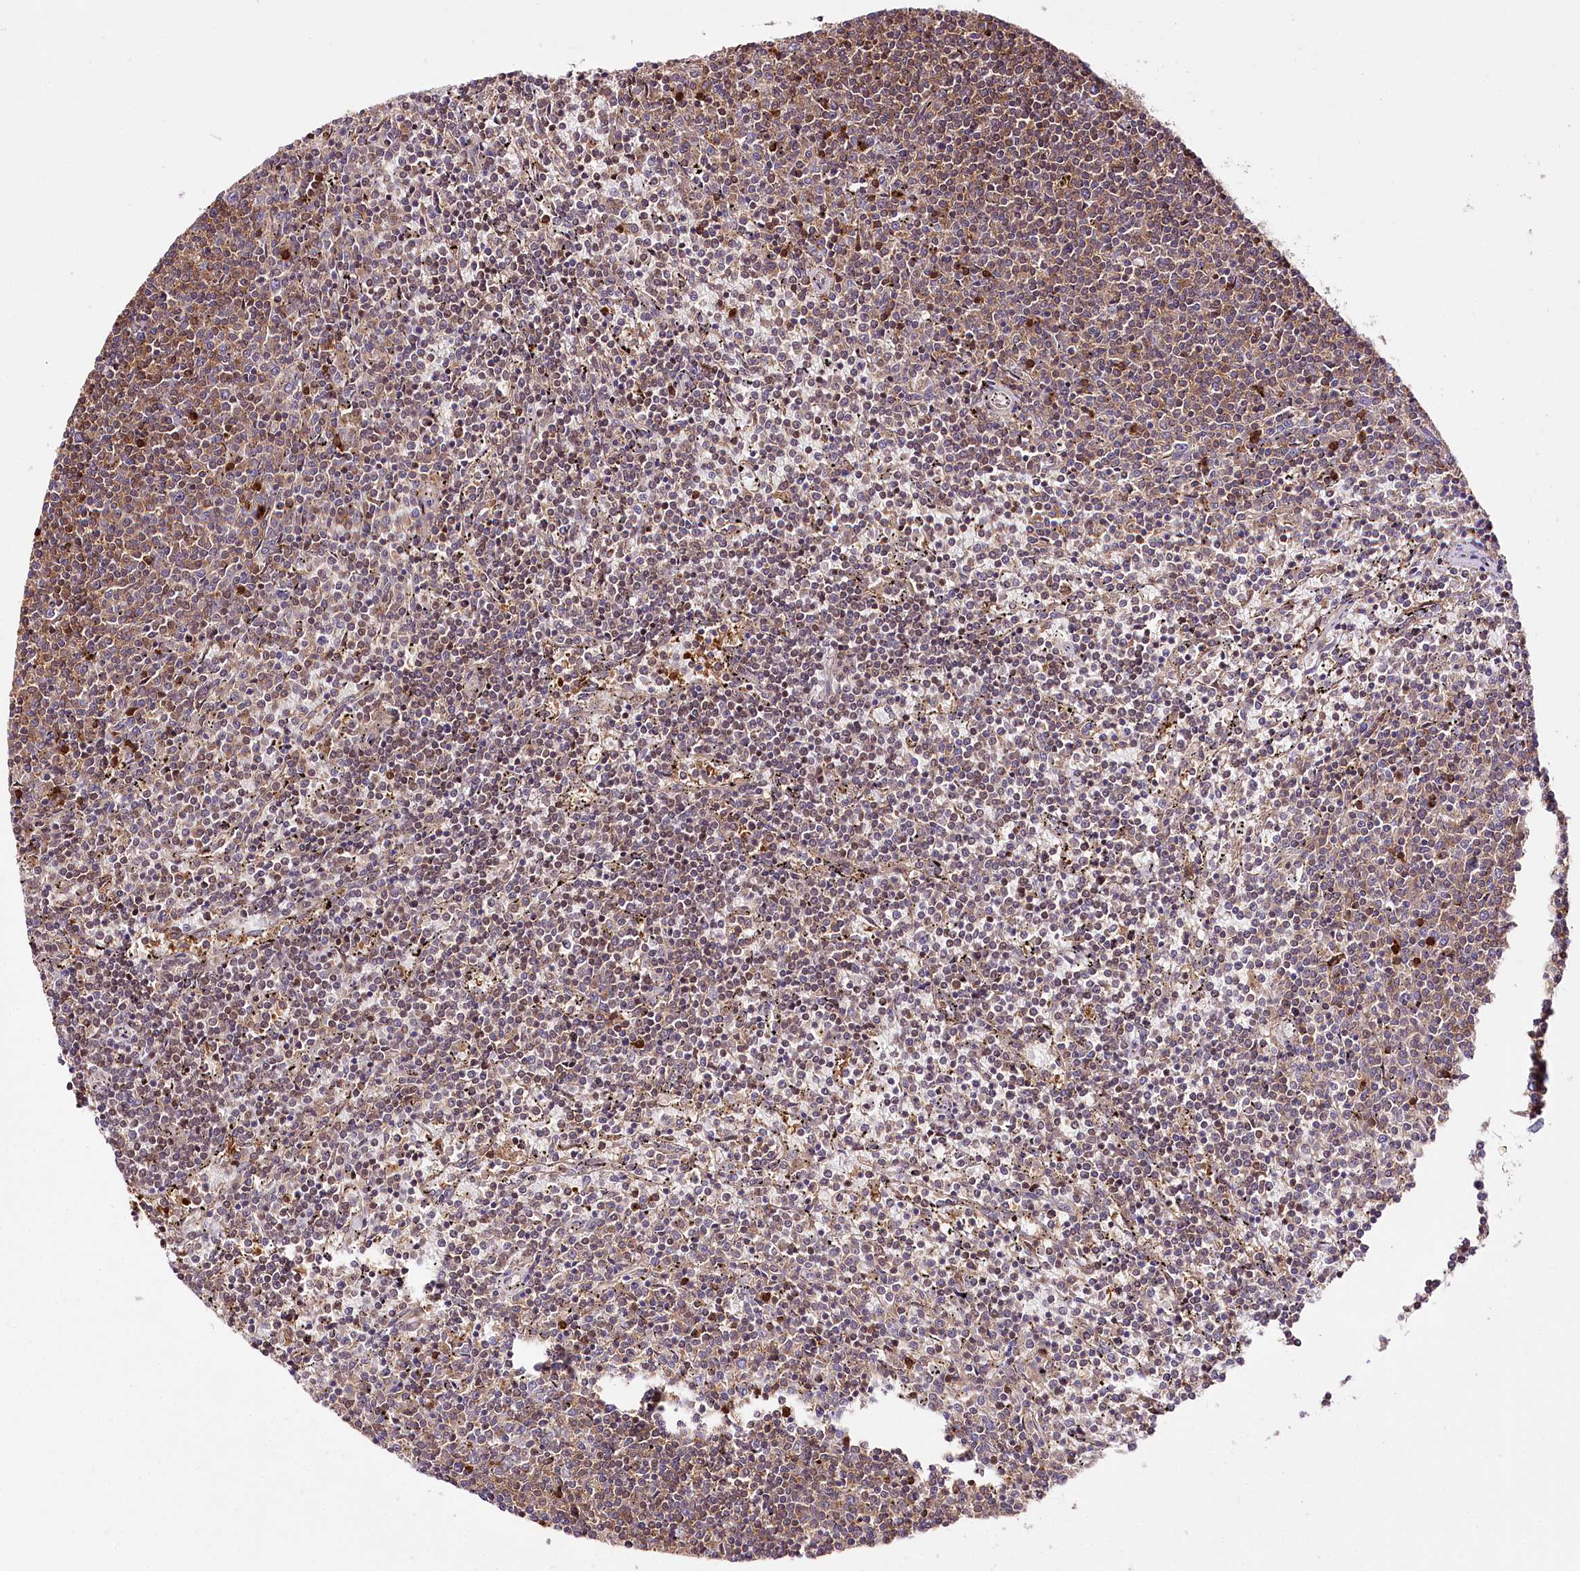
{"staining": {"intensity": "weak", "quantity": "25%-75%", "location": "cytoplasmic/membranous"}, "tissue": "lymphoma", "cell_type": "Tumor cells", "image_type": "cancer", "snomed": [{"axis": "morphology", "description": "Malignant lymphoma, non-Hodgkin's type, Low grade"}, {"axis": "topography", "description": "Spleen"}], "caption": "Immunohistochemistry (IHC) micrograph of neoplastic tissue: malignant lymphoma, non-Hodgkin's type (low-grade) stained using immunohistochemistry exhibits low levels of weak protein expression localized specifically in the cytoplasmic/membranous of tumor cells, appearing as a cytoplasmic/membranous brown color.", "gene": "UGP2", "patient": {"sex": "female", "age": 50}}